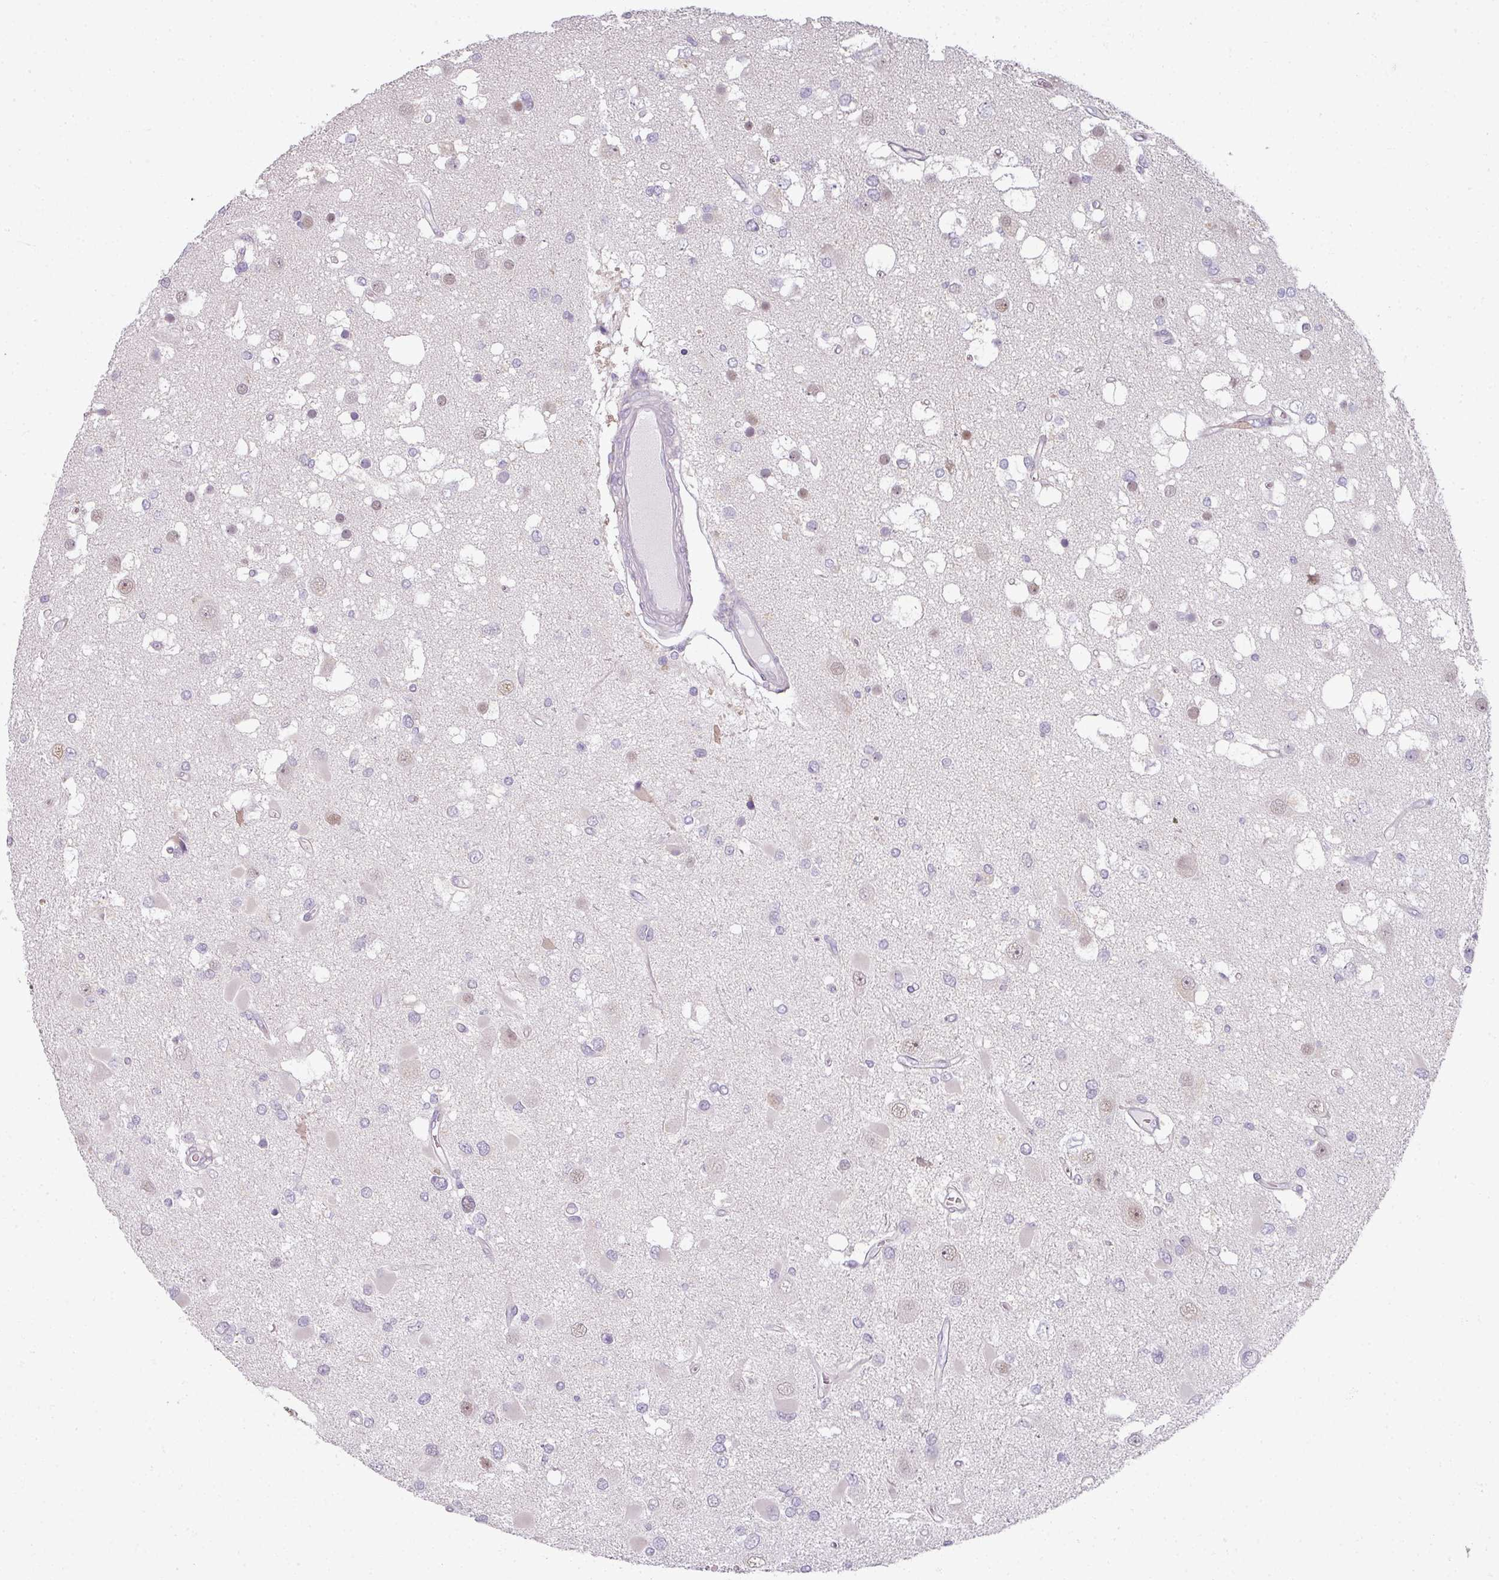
{"staining": {"intensity": "negative", "quantity": "none", "location": "none"}, "tissue": "glioma", "cell_type": "Tumor cells", "image_type": "cancer", "snomed": [{"axis": "morphology", "description": "Glioma, malignant, High grade"}, {"axis": "topography", "description": "Brain"}], "caption": "Glioma stained for a protein using immunohistochemistry (IHC) shows no expression tumor cells.", "gene": "MYMK", "patient": {"sex": "male", "age": 53}}